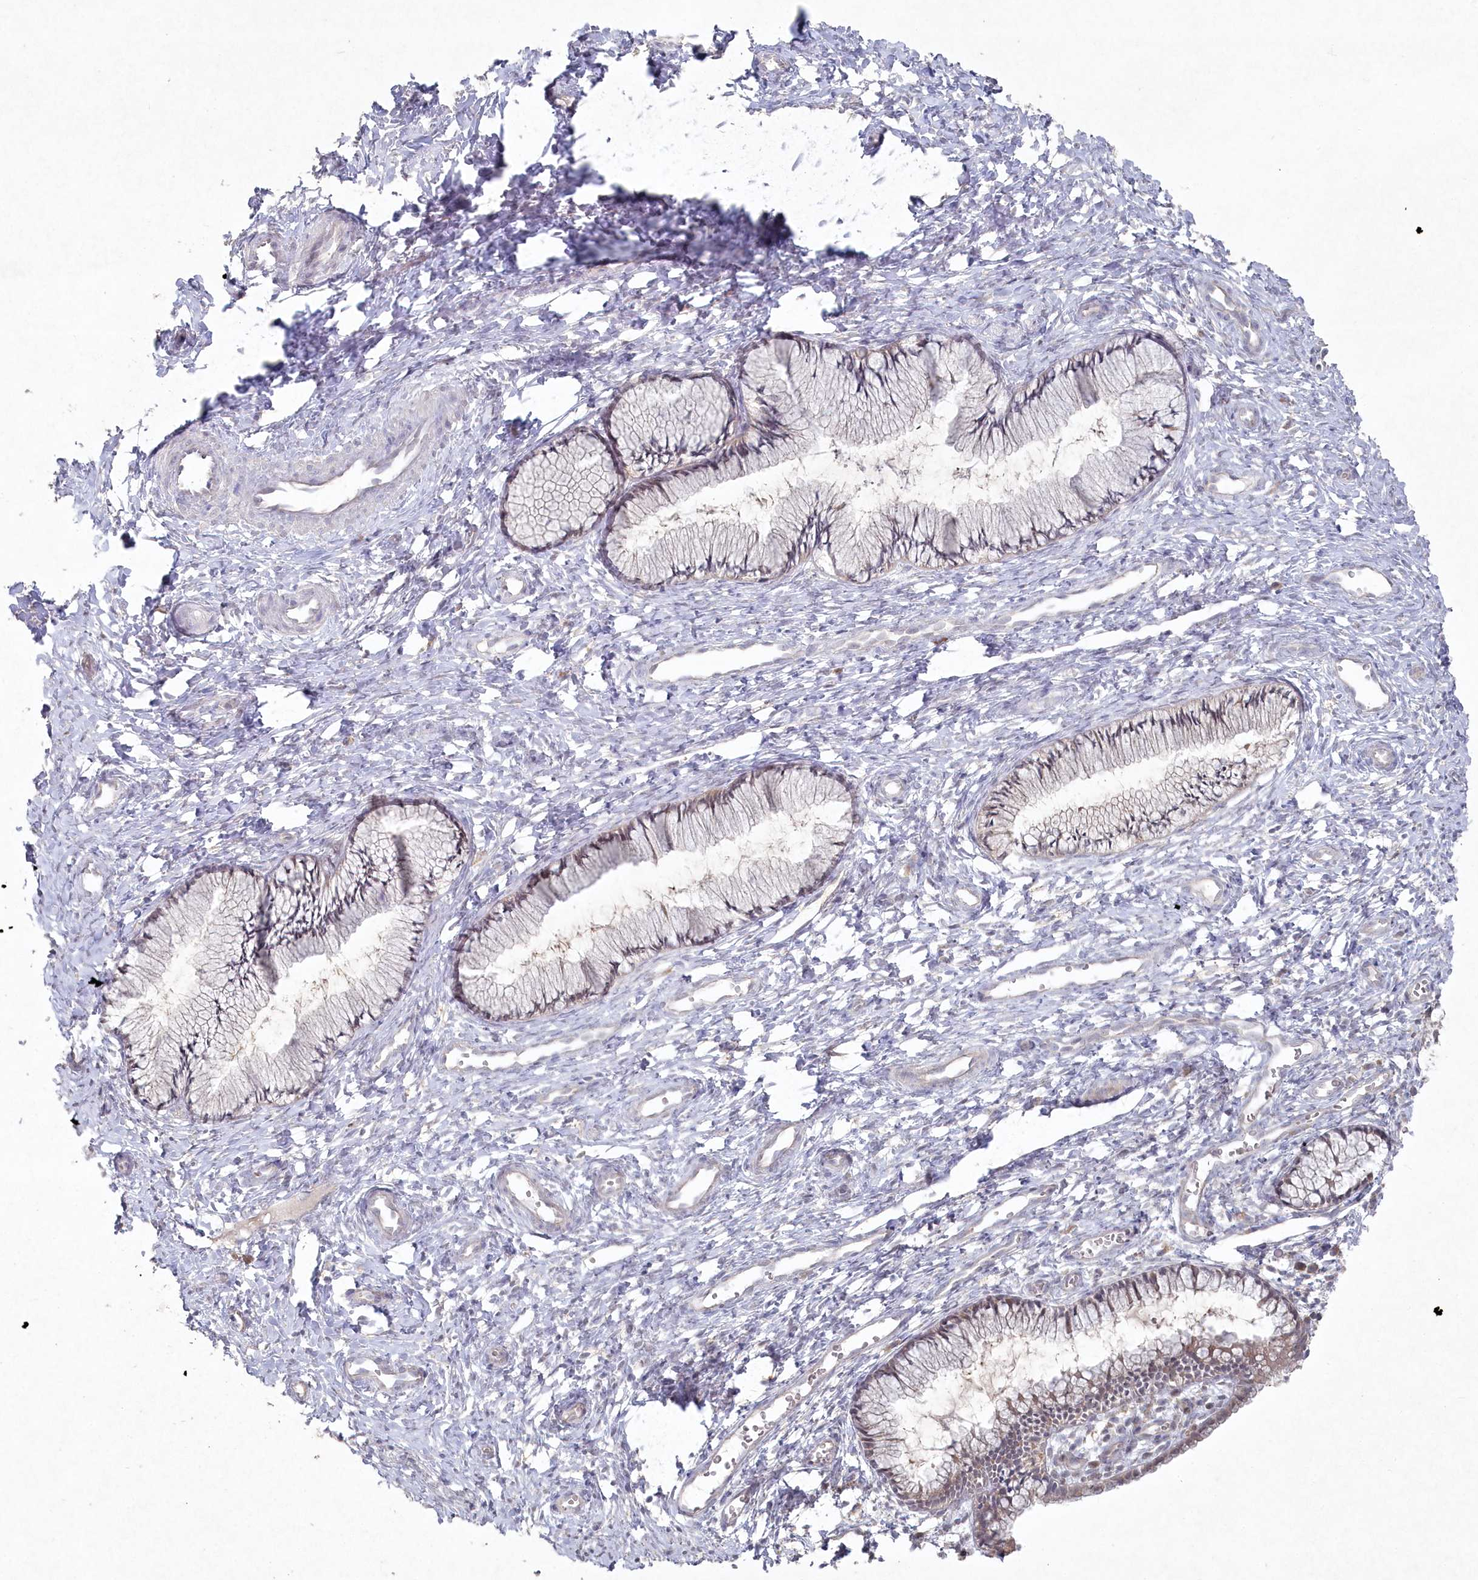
{"staining": {"intensity": "negative", "quantity": "none", "location": "none"}, "tissue": "cervix", "cell_type": "Glandular cells", "image_type": "normal", "snomed": [{"axis": "morphology", "description": "Normal tissue, NOS"}, {"axis": "topography", "description": "Cervix"}], "caption": "IHC micrograph of unremarkable cervix: cervix stained with DAB (3,3'-diaminobenzidine) reveals no significant protein staining in glandular cells.", "gene": "TGFBRAP1", "patient": {"sex": "female", "age": 27}}